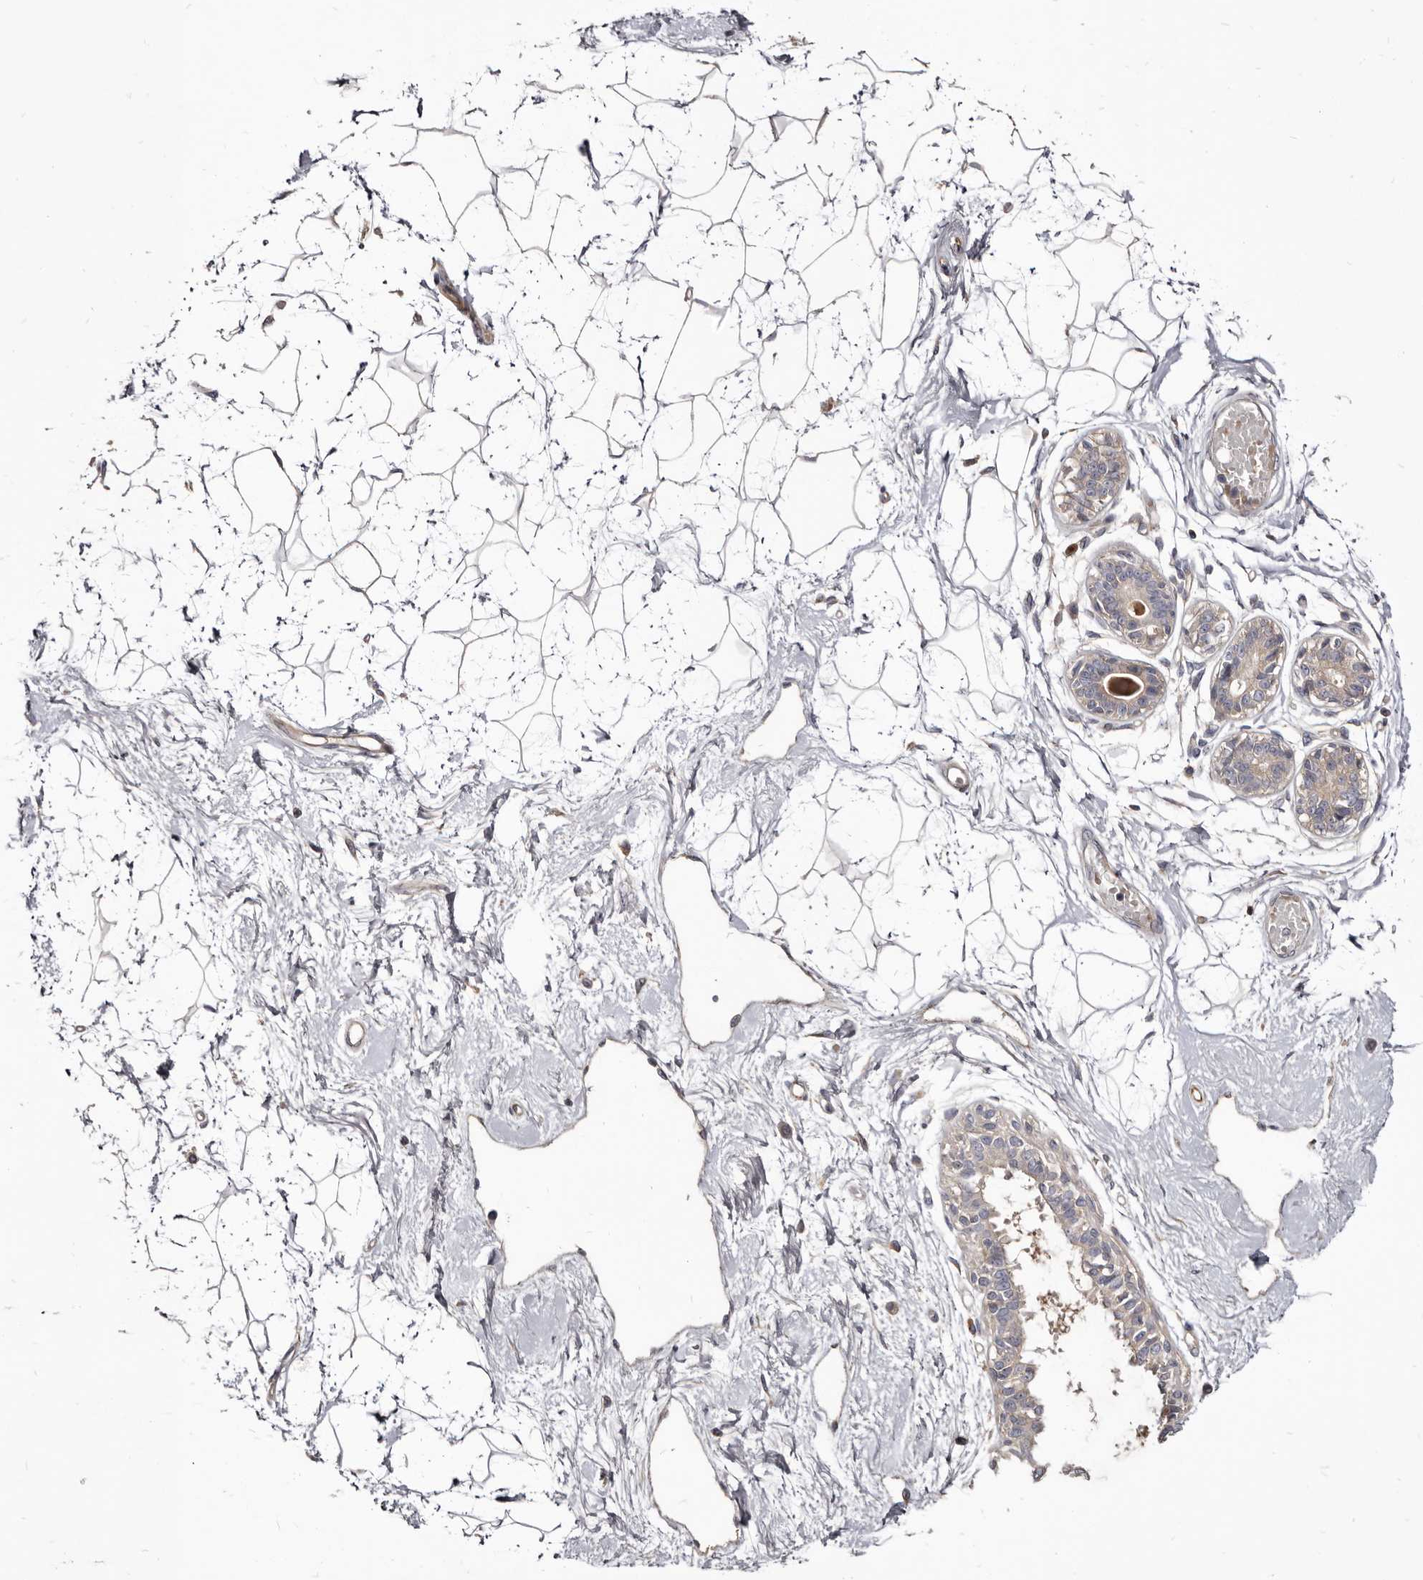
{"staining": {"intensity": "negative", "quantity": "none", "location": "none"}, "tissue": "breast", "cell_type": "Adipocytes", "image_type": "normal", "snomed": [{"axis": "morphology", "description": "Normal tissue, NOS"}, {"axis": "topography", "description": "Breast"}], "caption": "This is an immunohistochemistry (IHC) micrograph of normal human breast. There is no staining in adipocytes.", "gene": "FAS", "patient": {"sex": "female", "age": 45}}